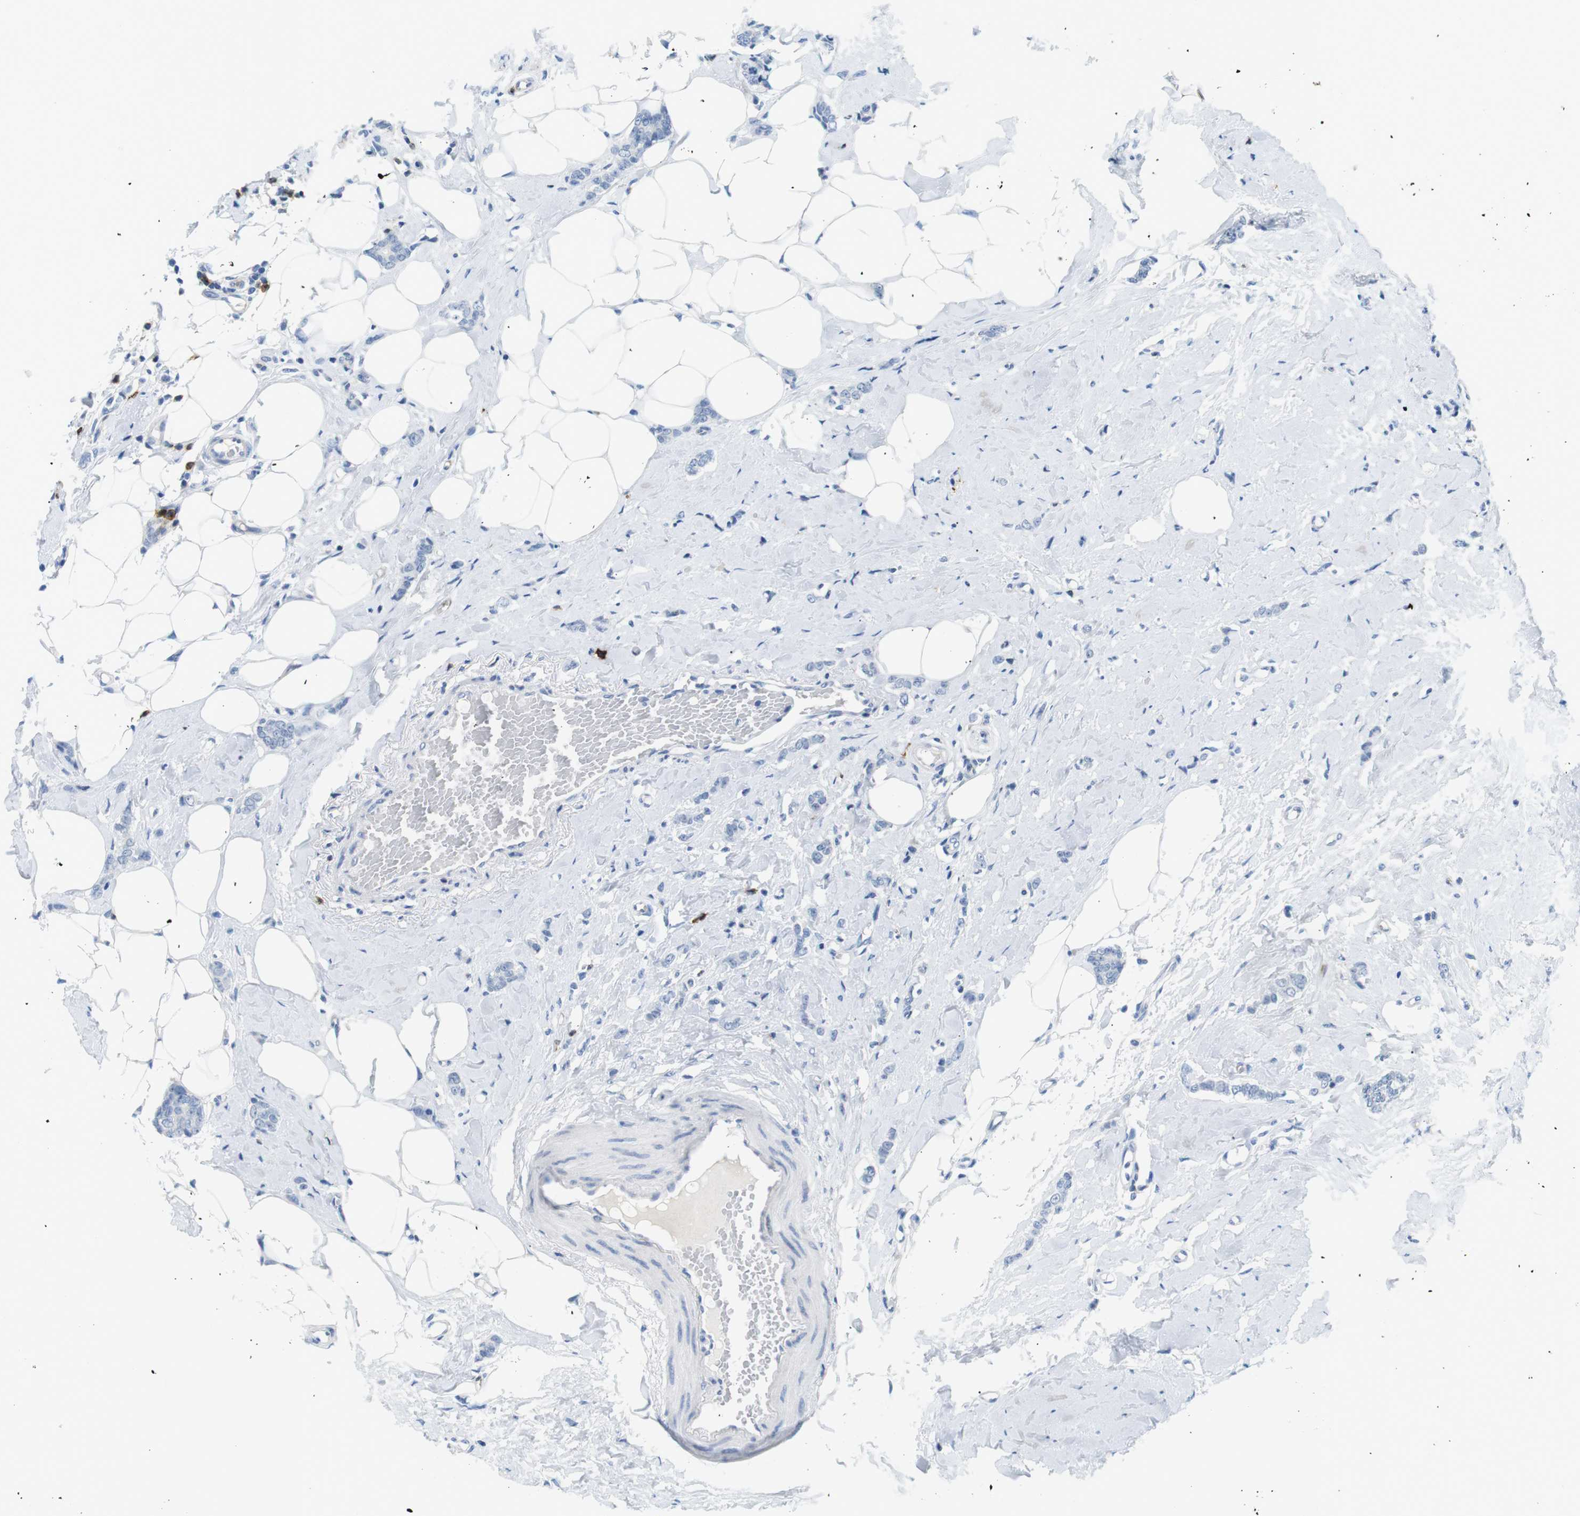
{"staining": {"intensity": "negative", "quantity": "none", "location": "none"}, "tissue": "breast cancer", "cell_type": "Tumor cells", "image_type": "cancer", "snomed": [{"axis": "morphology", "description": "Lobular carcinoma"}, {"axis": "topography", "description": "Skin"}, {"axis": "topography", "description": "Breast"}], "caption": "This is an immunohistochemistry image of human breast cancer. There is no positivity in tumor cells.", "gene": "TNFRSF4", "patient": {"sex": "female", "age": 46}}